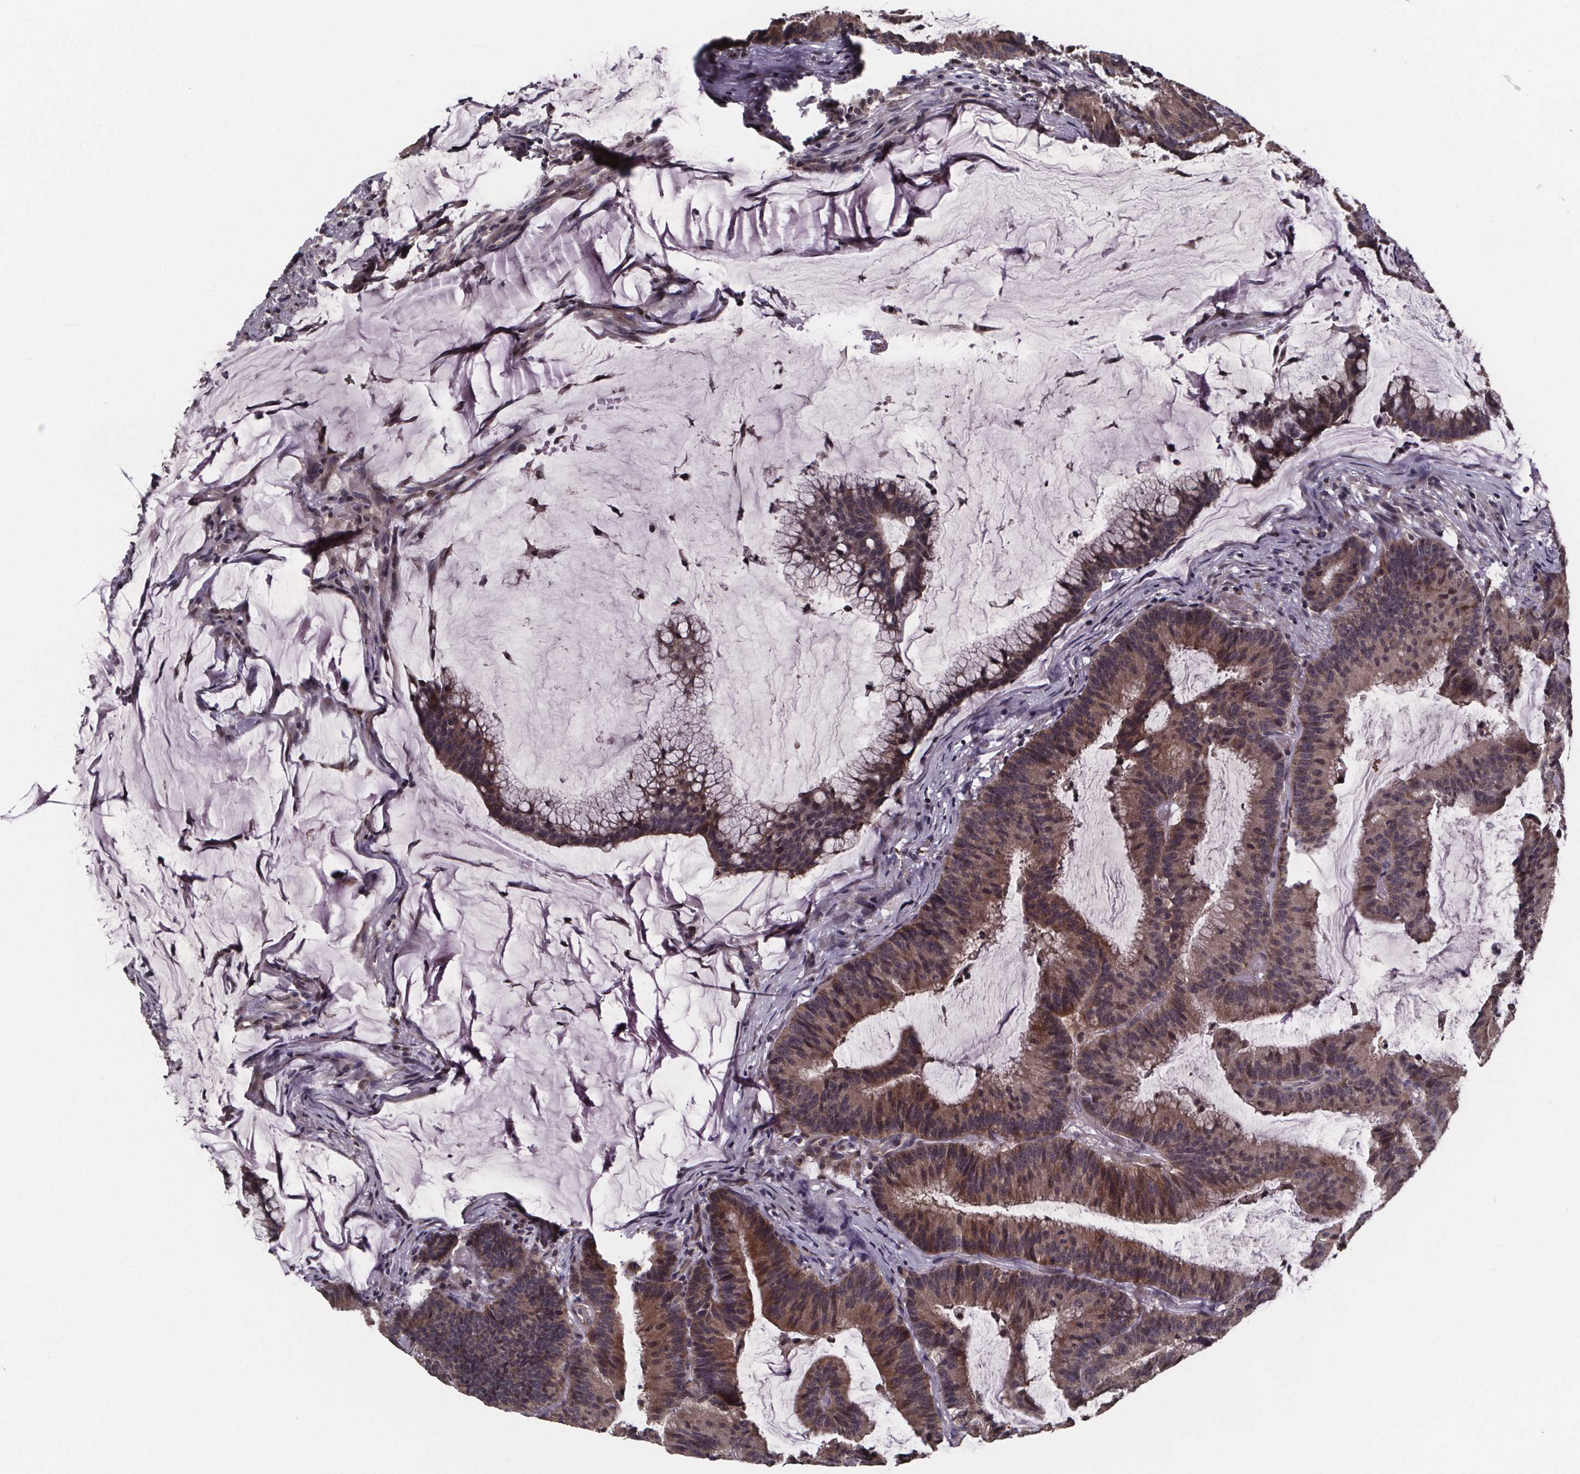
{"staining": {"intensity": "weak", "quantity": ">75%", "location": "cytoplasmic/membranous,nuclear"}, "tissue": "colorectal cancer", "cell_type": "Tumor cells", "image_type": "cancer", "snomed": [{"axis": "morphology", "description": "Adenocarcinoma, NOS"}, {"axis": "topography", "description": "Colon"}], "caption": "IHC of human adenocarcinoma (colorectal) demonstrates low levels of weak cytoplasmic/membranous and nuclear staining in approximately >75% of tumor cells.", "gene": "FN3KRP", "patient": {"sex": "female", "age": 78}}